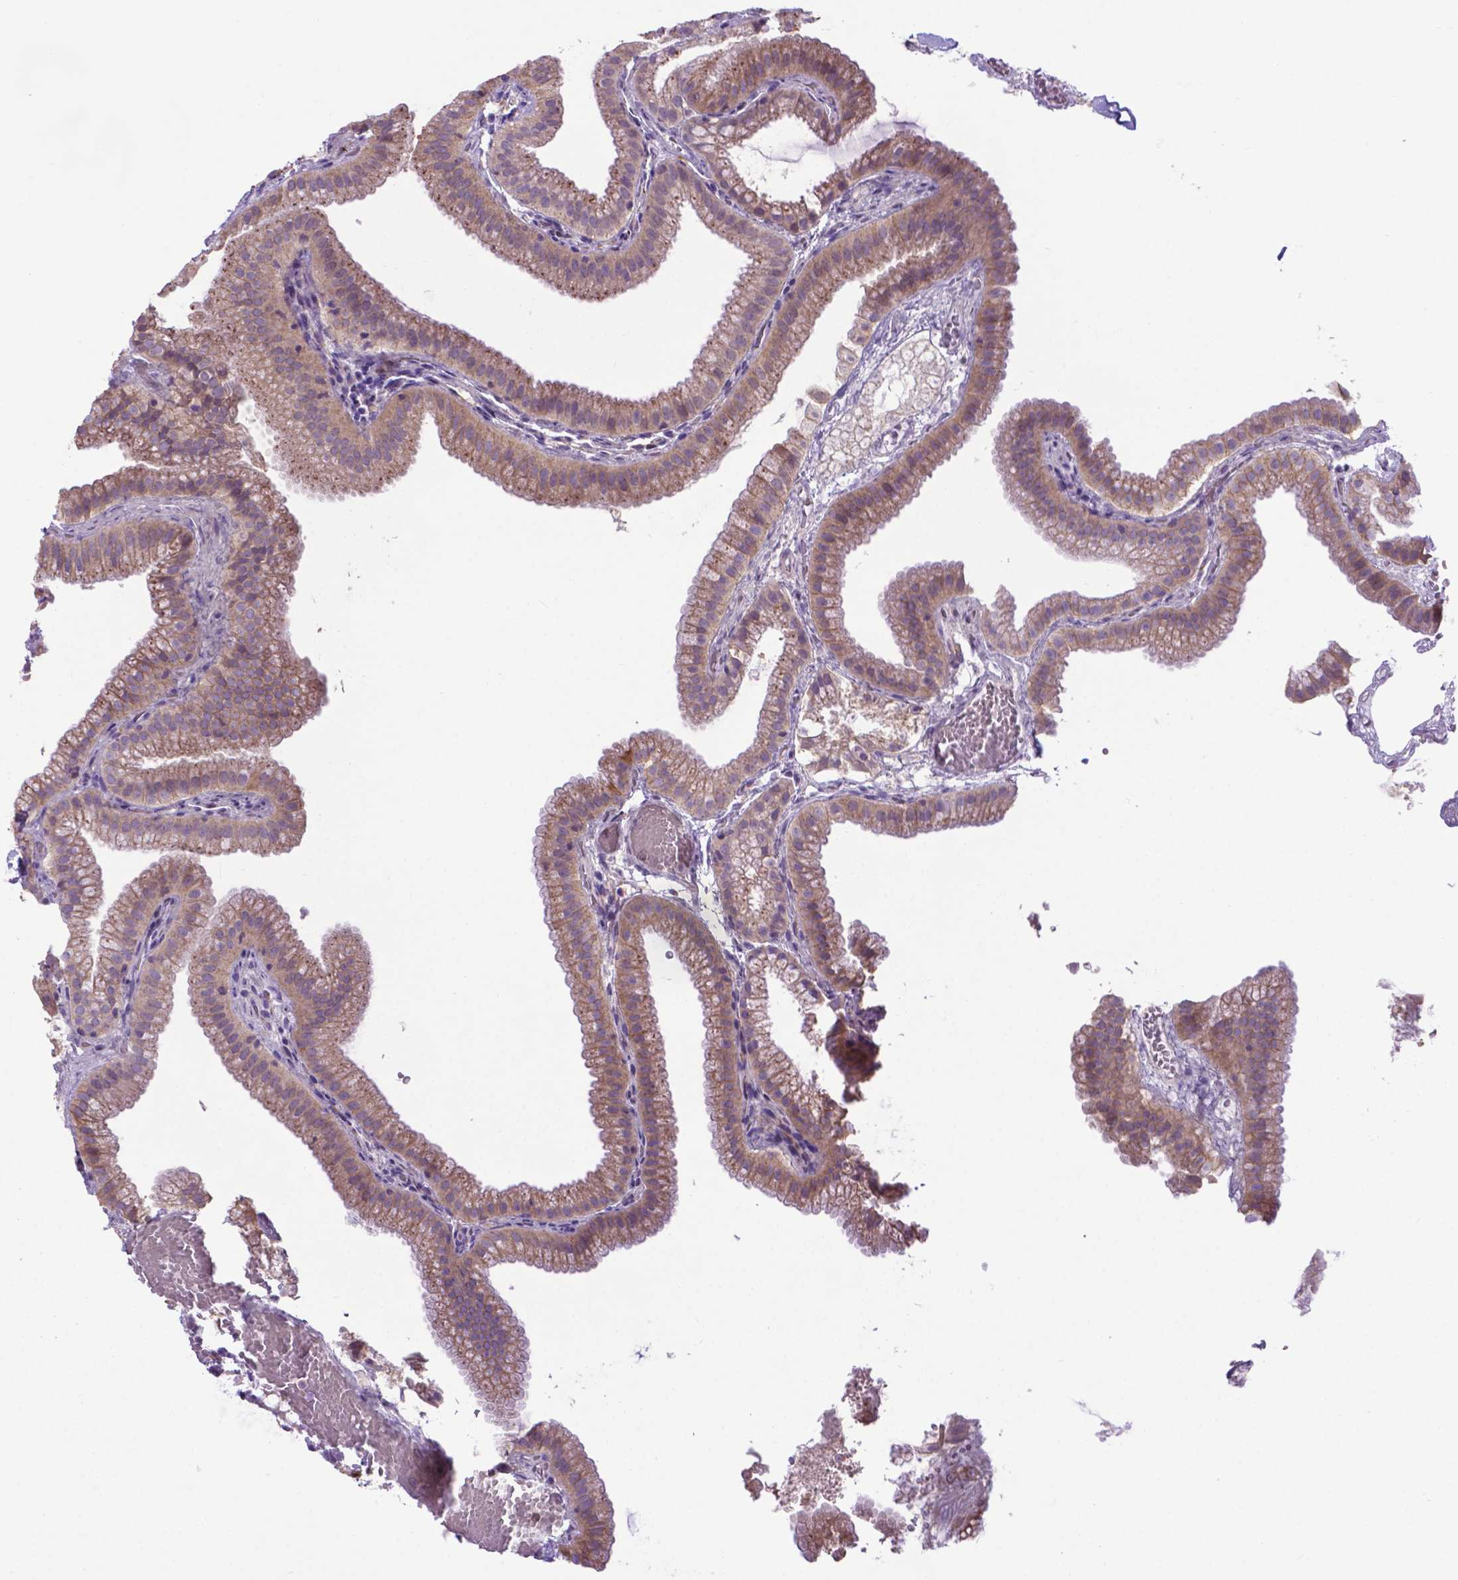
{"staining": {"intensity": "moderate", "quantity": ">75%", "location": "cytoplasmic/membranous"}, "tissue": "gallbladder", "cell_type": "Glandular cells", "image_type": "normal", "snomed": [{"axis": "morphology", "description": "Normal tissue, NOS"}, {"axis": "topography", "description": "Gallbladder"}], "caption": "Protein analysis of benign gallbladder demonstrates moderate cytoplasmic/membranous positivity in approximately >75% of glandular cells.", "gene": "LZTR1", "patient": {"sex": "female", "age": 63}}